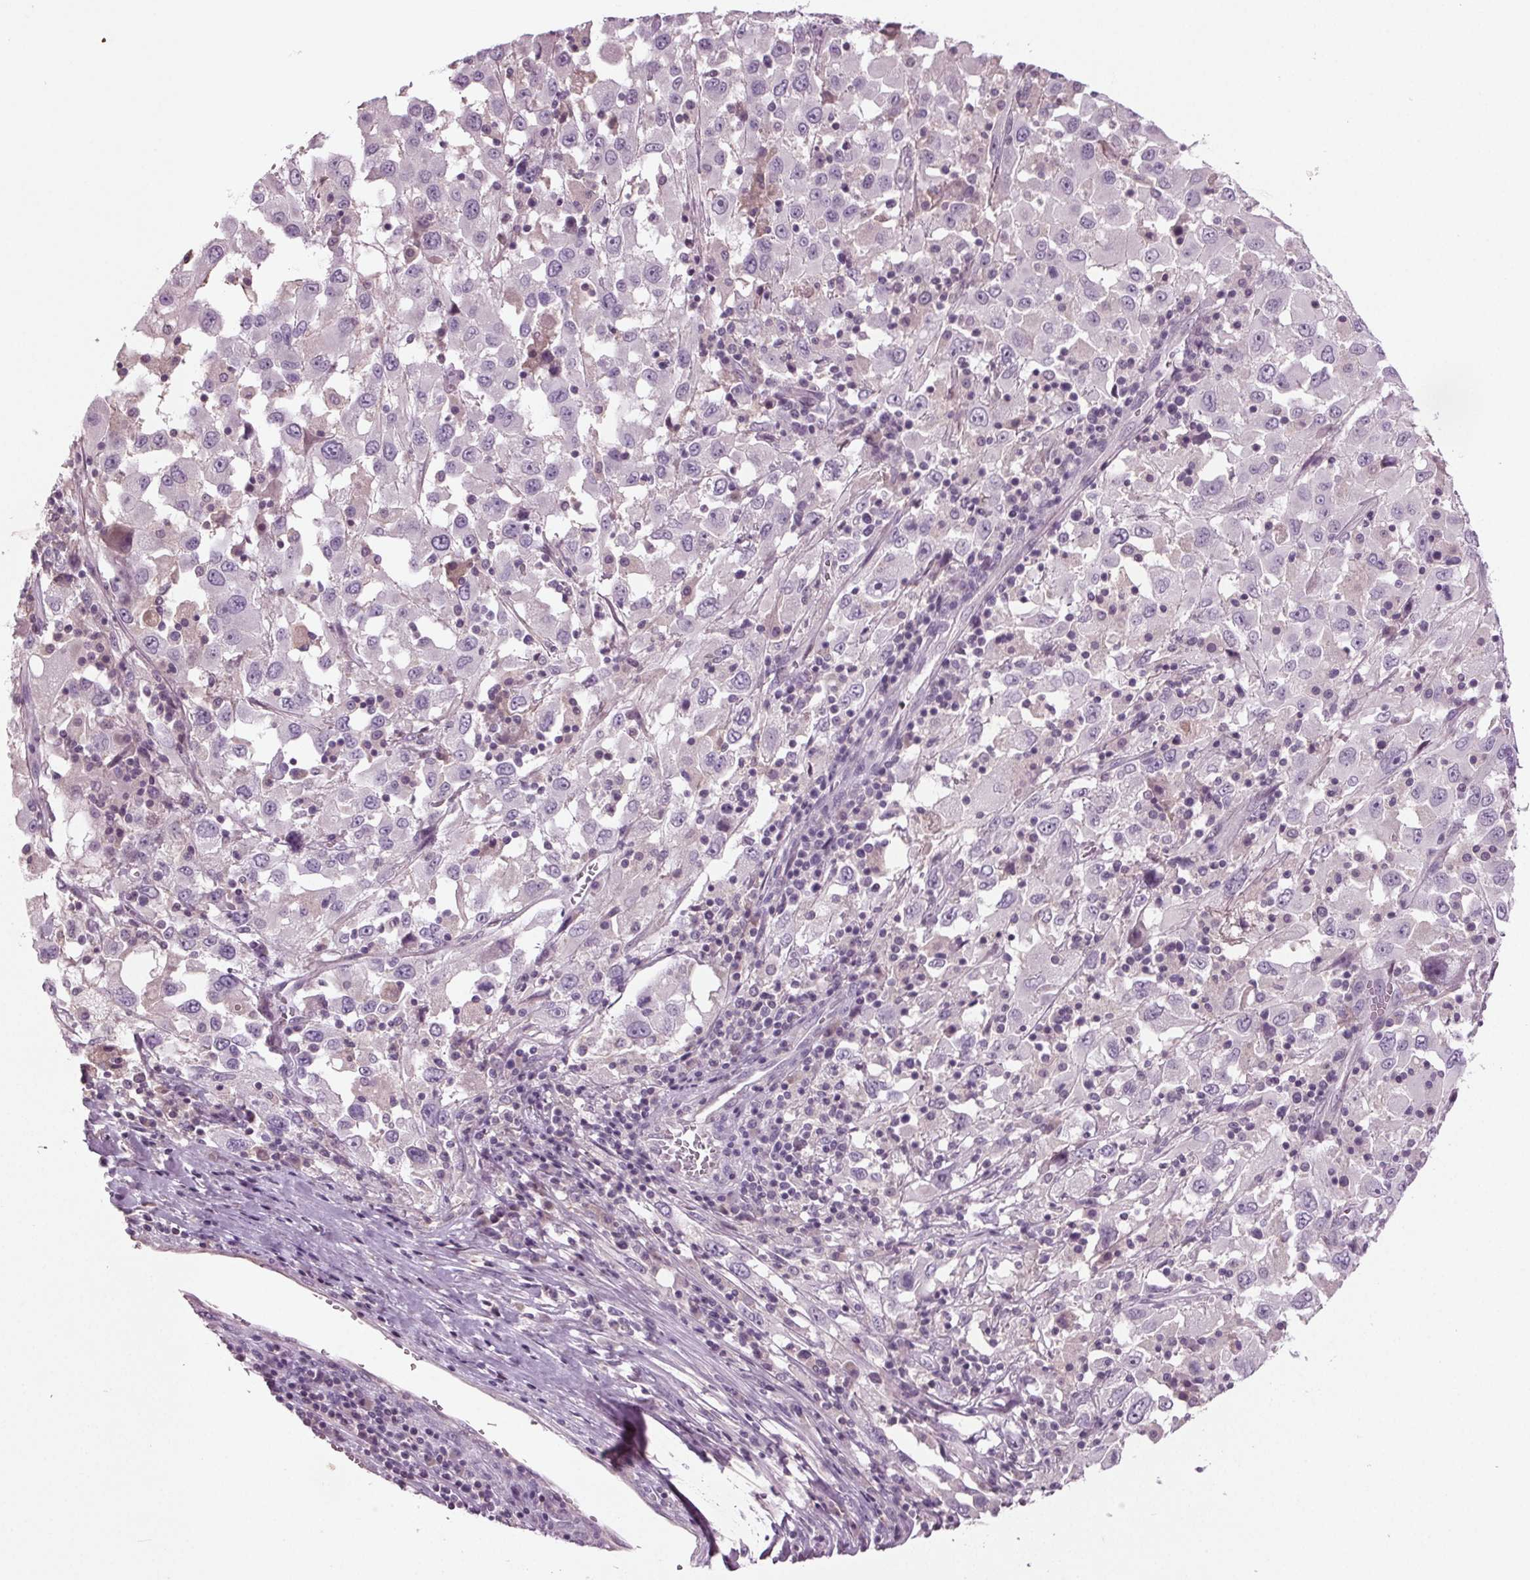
{"staining": {"intensity": "negative", "quantity": "none", "location": "none"}, "tissue": "melanoma", "cell_type": "Tumor cells", "image_type": "cancer", "snomed": [{"axis": "morphology", "description": "Malignant melanoma, Metastatic site"}, {"axis": "topography", "description": "Soft tissue"}], "caption": "Immunohistochemistry image of melanoma stained for a protein (brown), which shows no staining in tumor cells.", "gene": "BHLHE22", "patient": {"sex": "male", "age": 50}}